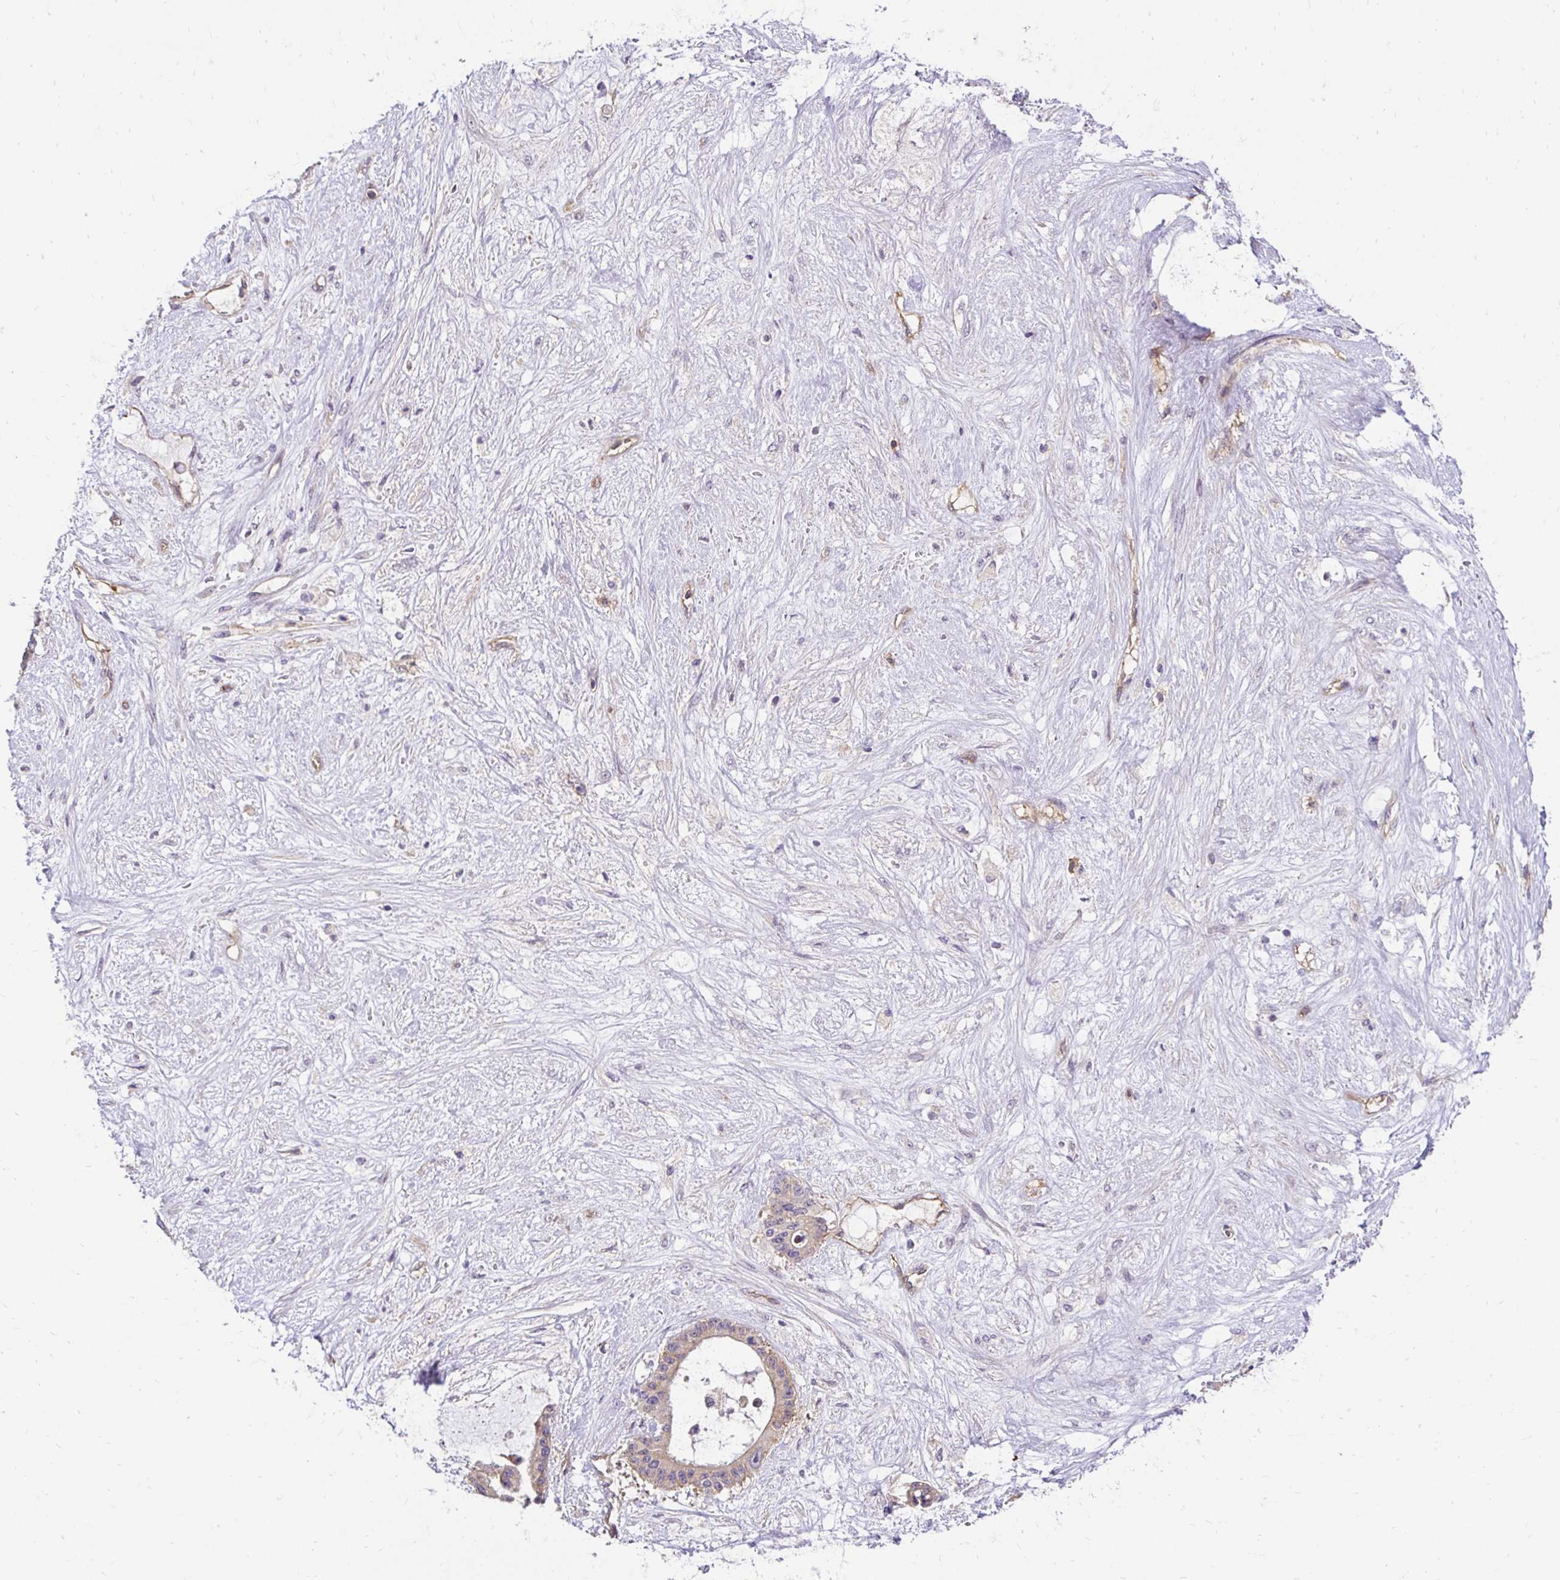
{"staining": {"intensity": "weak", "quantity": "25%-75%", "location": "cytoplasmic/membranous"}, "tissue": "liver cancer", "cell_type": "Tumor cells", "image_type": "cancer", "snomed": [{"axis": "morphology", "description": "Normal tissue, NOS"}, {"axis": "morphology", "description": "Cholangiocarcinoma"}, {"axis": "topography", "description": "Liver"}, {"axis": "topography", "description": "Peripheral nerve tissue"}], "caption": "Immunohistochemical staining of human liver cholangiocarcinoma demonstrates weak cytoplasmic/membranous protein positivity in approximately 25%-75% of tumor cells.", "gene": "SLC9A1", "patient": {"sex": "female", "age": 73}}